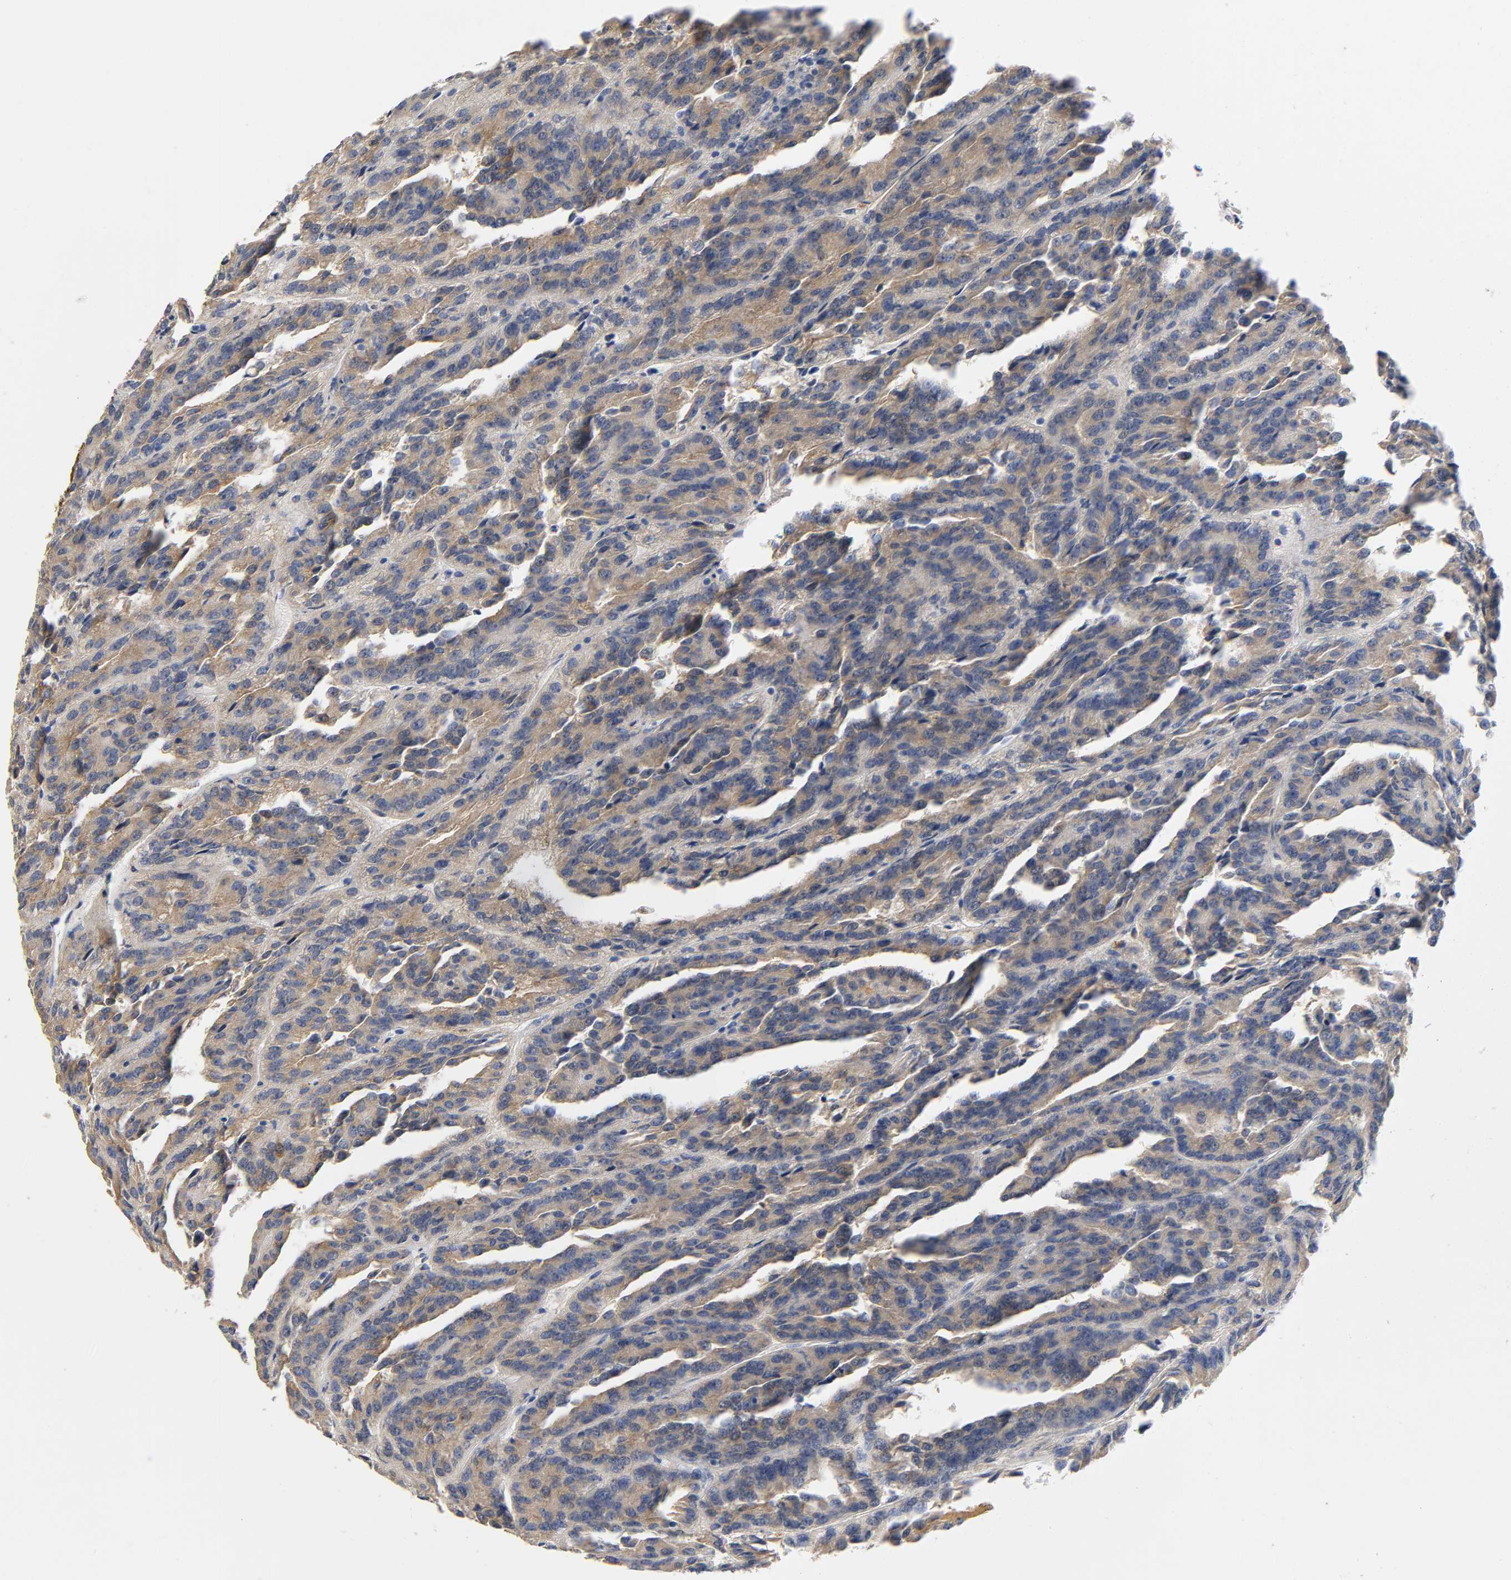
{"staining": {"intensity": "weak", "quantity": ">75%", "location": "cytoplasmic/membranous"}, "tissue": "renal cancer", "cell_type": "Tumor cells", "image_type": "cancer", "snomed": [{"axis": "morphology", "description": "Adenocarcinoma, NOS"}, {"axis": "topography", "description": "Kidney"}], "caption": "A histopathology image showing weak cytoplasmic/membranous staining in approximately >75% of tumor cells in renal cancer, as visualized by brown immunohistochemical staining.", "gene": "TNC", "patient": {"sex": "male", "age": 46}}